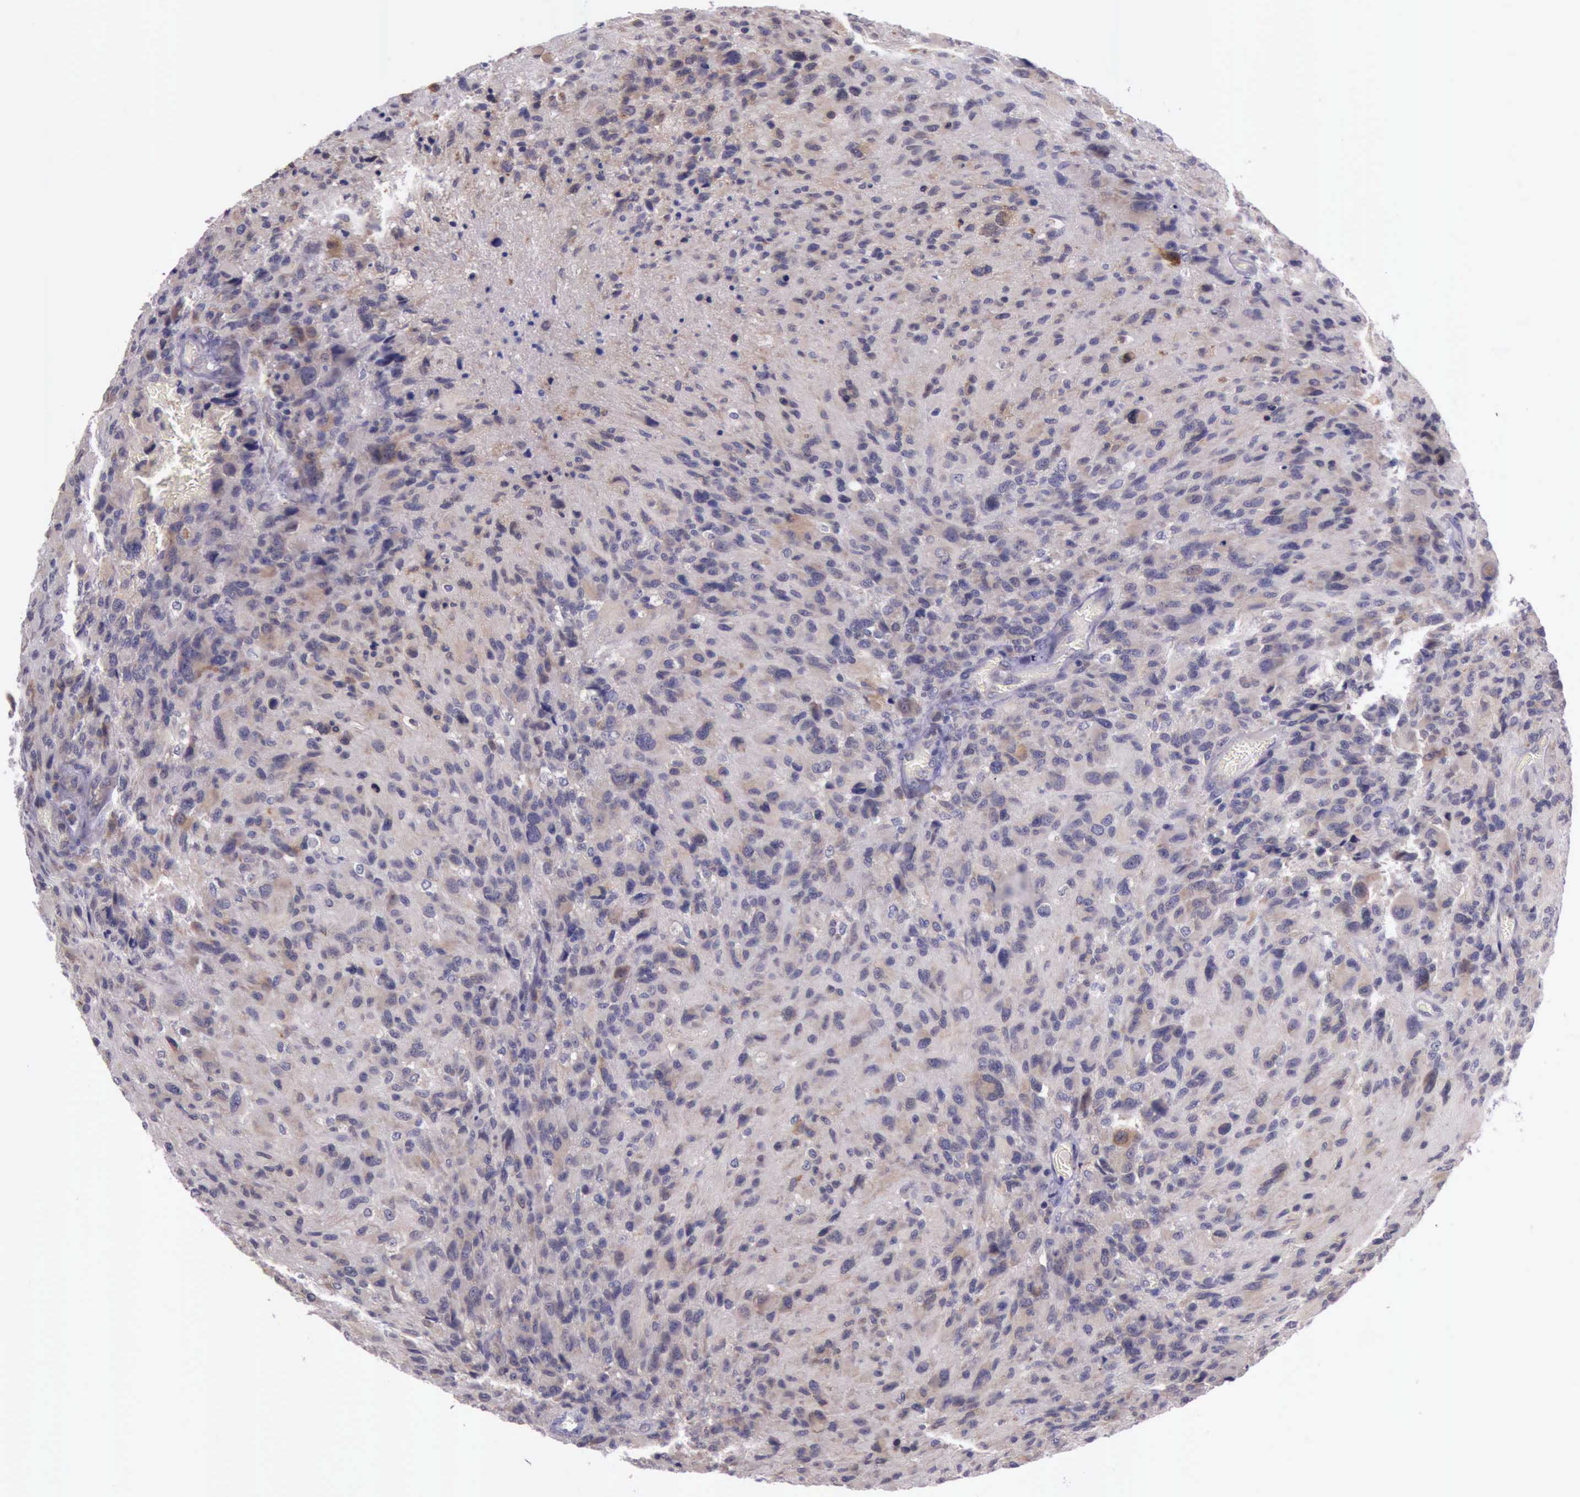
{"staining": {"intensity": "weak", "quantity": "25%-75%", "location": "cytoplasmic/membranous"}, "tissue": "glioma", "cell_type": "Tumor cells", "image_type": "cancer", "snomed": [{"axis": "morphology", "description": "Glioma, malignant, High grade"}, {"axis": "topography", "description": "Brain"}], "caption": "Glioma tissue reveals weak cytoplasmic/membranous staining in approximately 25%-75% of tumor cells", "gene": "PLEK2", "patient": {"sex": "male", "age": 69}}